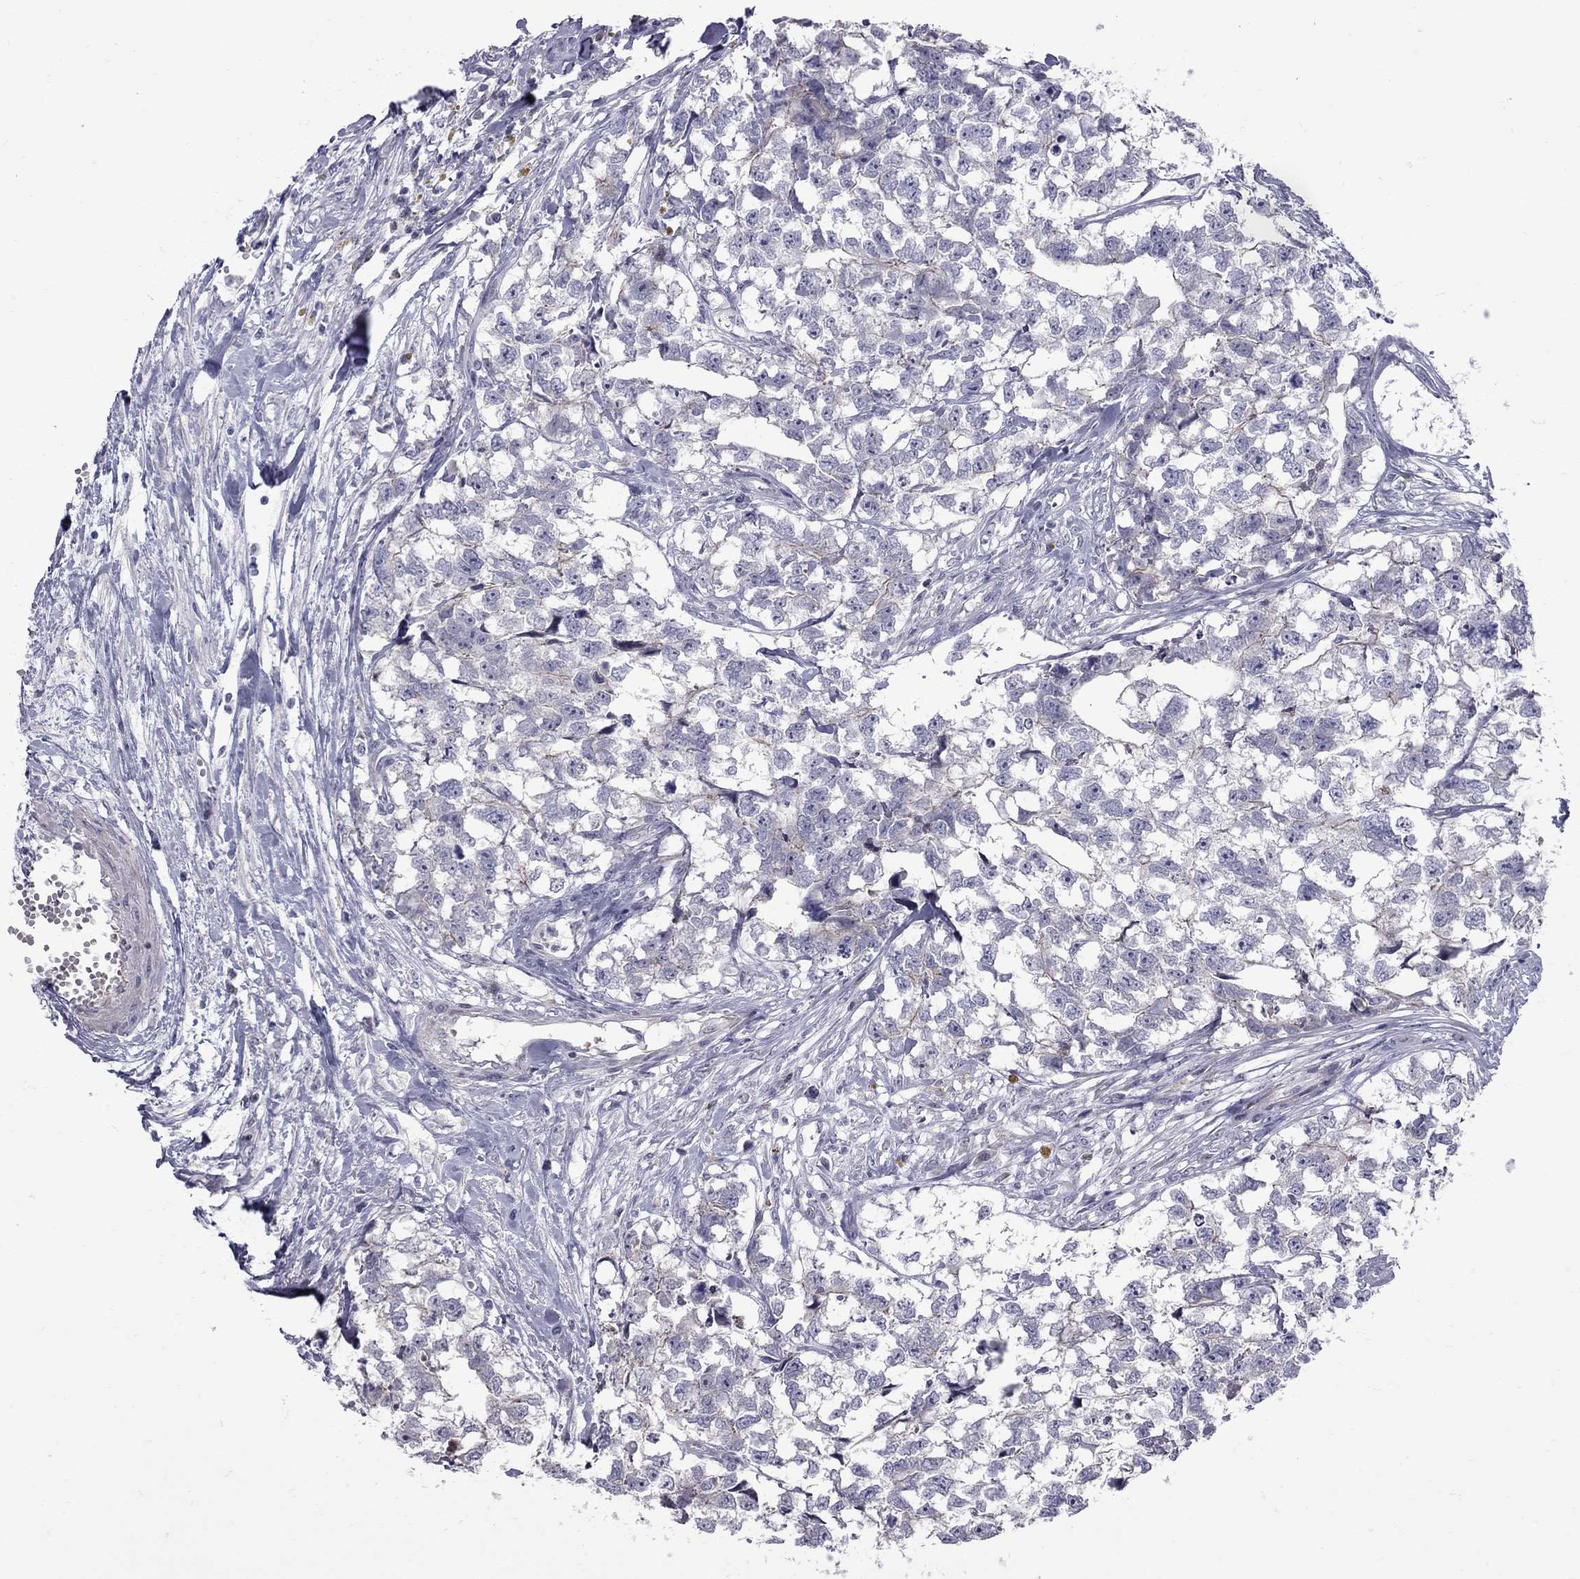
{"staining": {"intensity": "negative", "quantity": "none", "location": "none"}, "tissue": "testis cancer", "cell_type": "Tumor cells", "image_type": "cancer", "snomed": [{"axis": "morphology", "description": "Carcinoma, Embryonal, NOS"}, {"axis": "morphology", "description": "Teratoma, malignant, NOS"}, {"axis": "topography", "description": "Testis"}], "caption": "The IHC histopathology image has no significant expression in tumor cells of testis cancer (teratoma (malignant)) tissue.", "gene": "NRARP", "patient": {"sex": "male", "age": 44}}